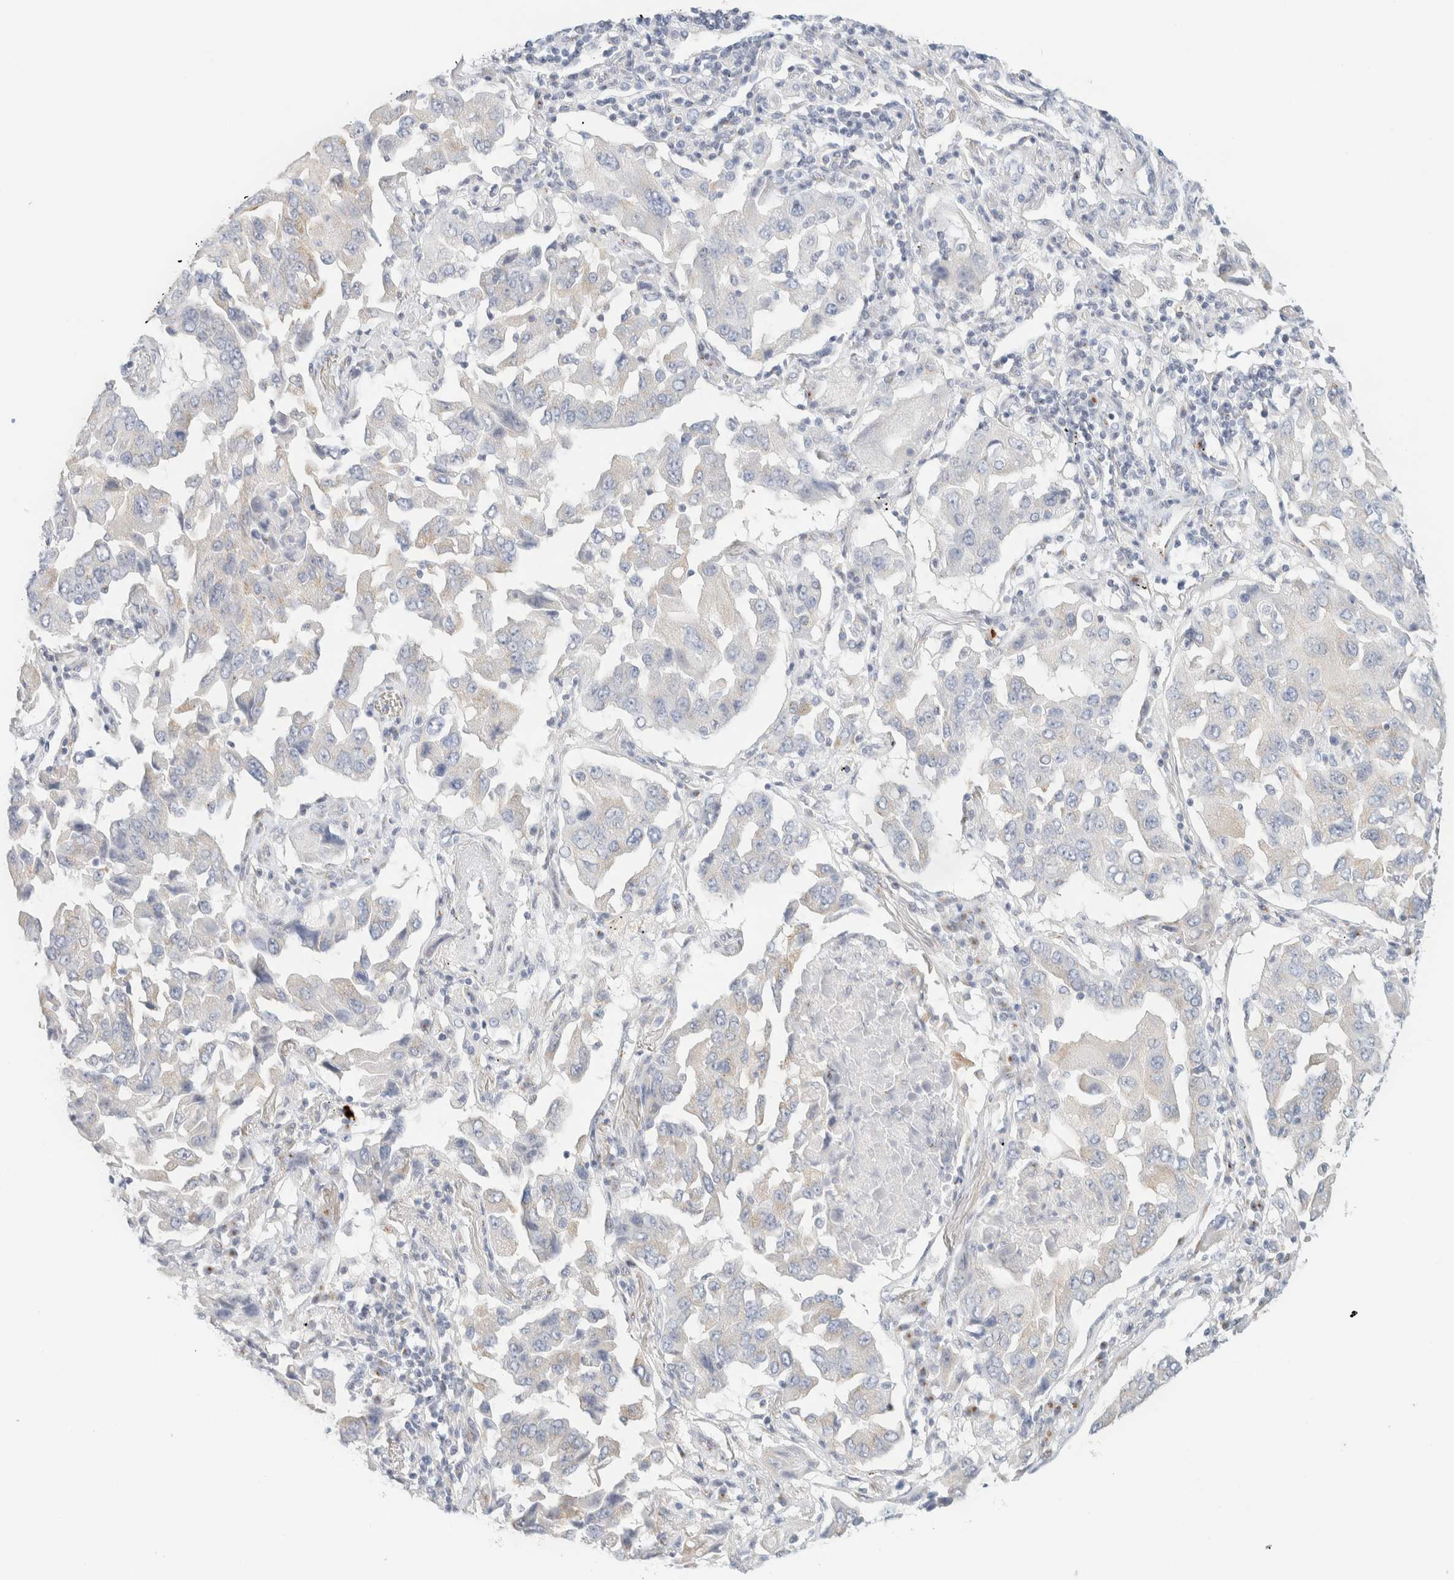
{"staining": {"intensity": "negative", "quantity": "none", "location": "none"}, "tissue": "lung cancer", "cell_type": "Tumor cells", "image_type": "cancer", "snomed": [{"axis": "morphology", "description": "Adenocarcinoma, NOS"}, {"axis": "topography", "description": "Lung"}], "caption": "Tumor cells are negative for brown protein staining in lung cancer (adenocarcinoma). (Brightfield microscopy of DAB immunohistochemistry at high magnification).", "gene": "SPNS3", "patient": {"sex": "female", "age": 65}}